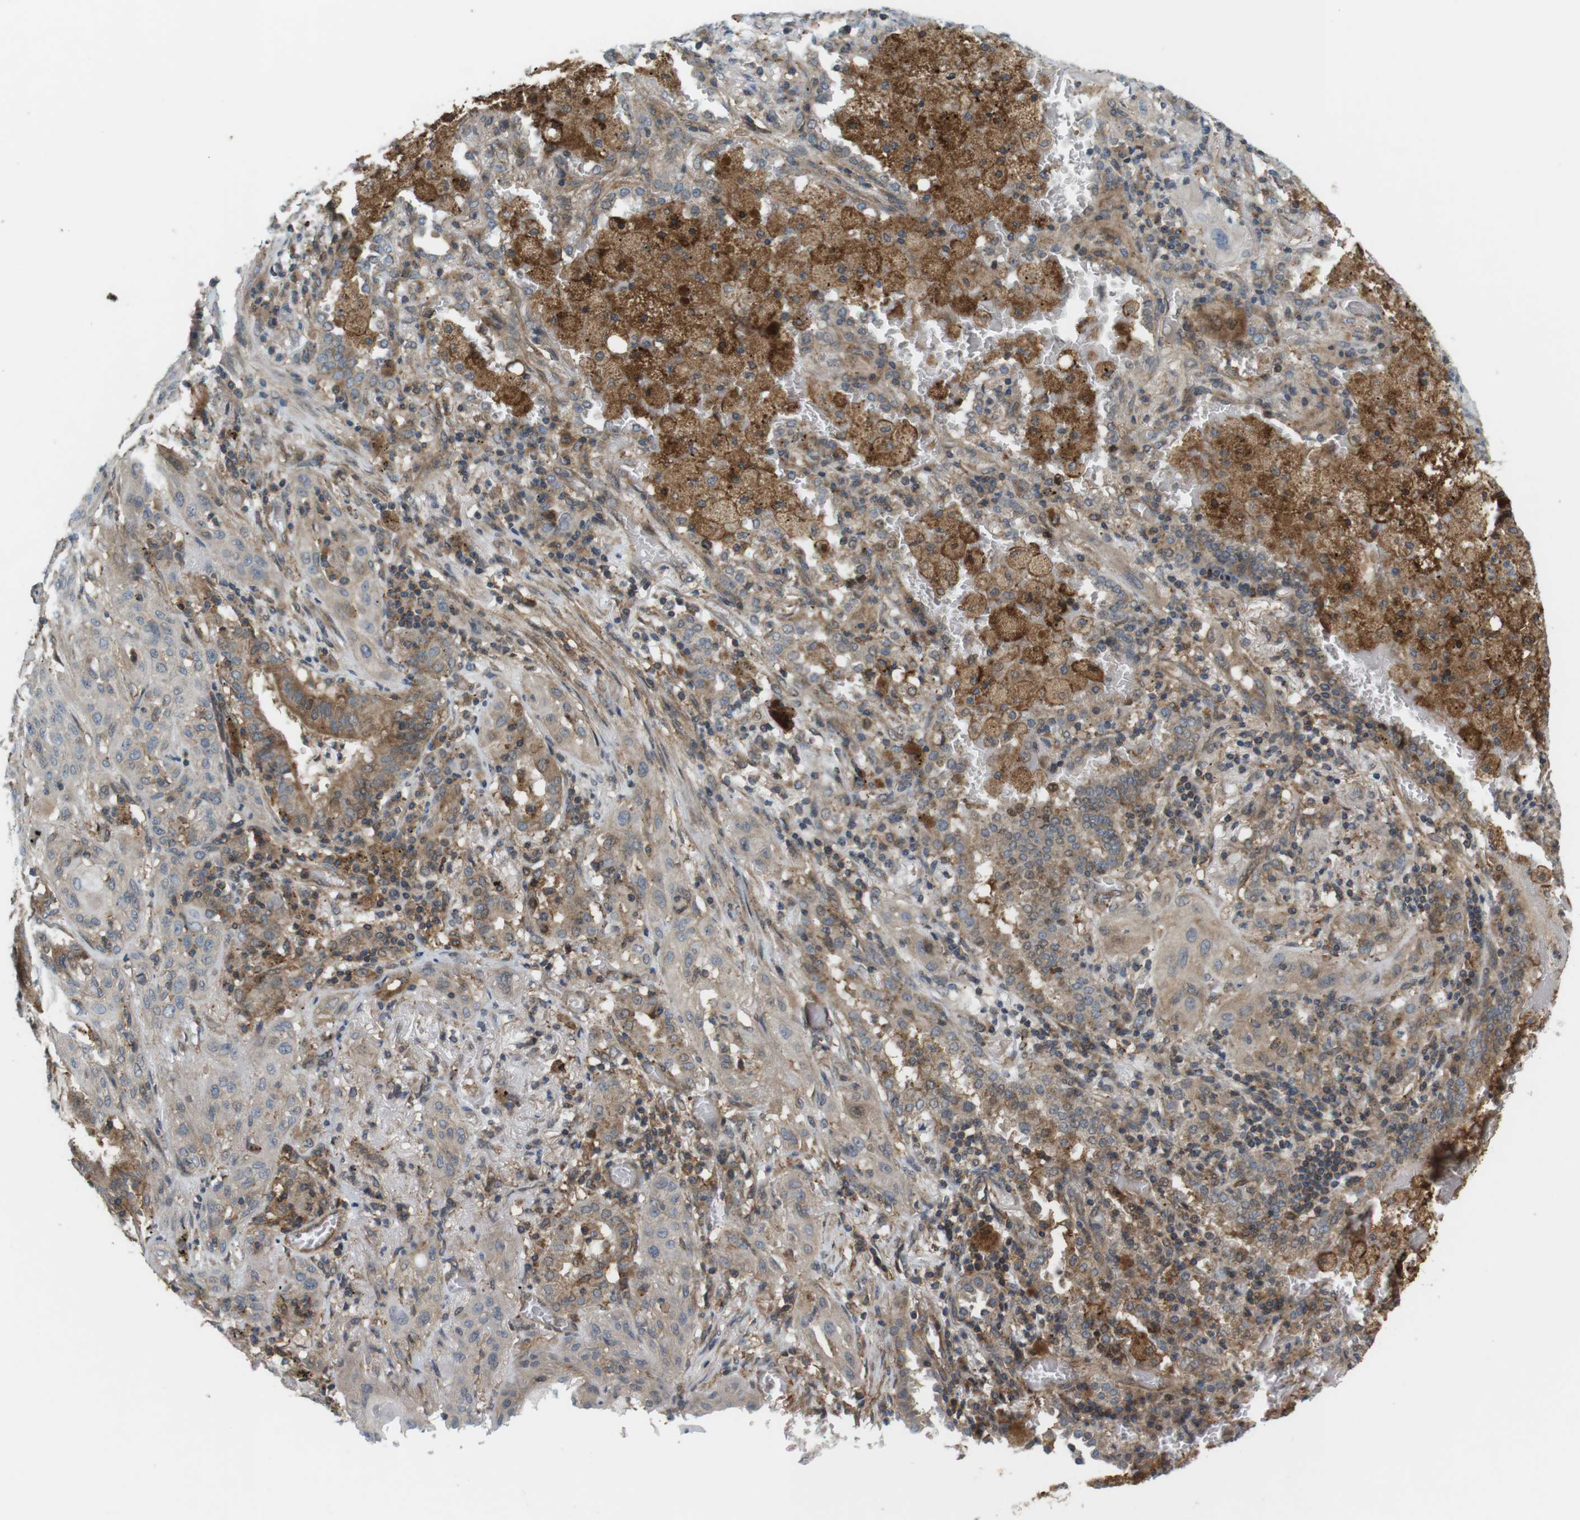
{"staining": {"intensity": "weak", "quantity": "25%-75%", "location": "cytoplasmic/membranous"}, "tissue": "lung cancer", "cell_type": "Tumor cells", "image_type": "cancer", "snomed": [{"axis": "morphology", "description": "Squamous cell carcinoma, NOS"}, {"axis": "topography", "description": "Lung"}], "caption": "The histopathology image demonstrates immunohistochemical staining of lung cancer. There is weak cytoplasmic/membranous positivity is present in approximately 25%-75% of tumor cells. Immunohistochemistry stains the protein of interest in brown and the nuclei are stained blue.", "gene": "DDAH2", "patient": {"sex": "female", "age": 47}}